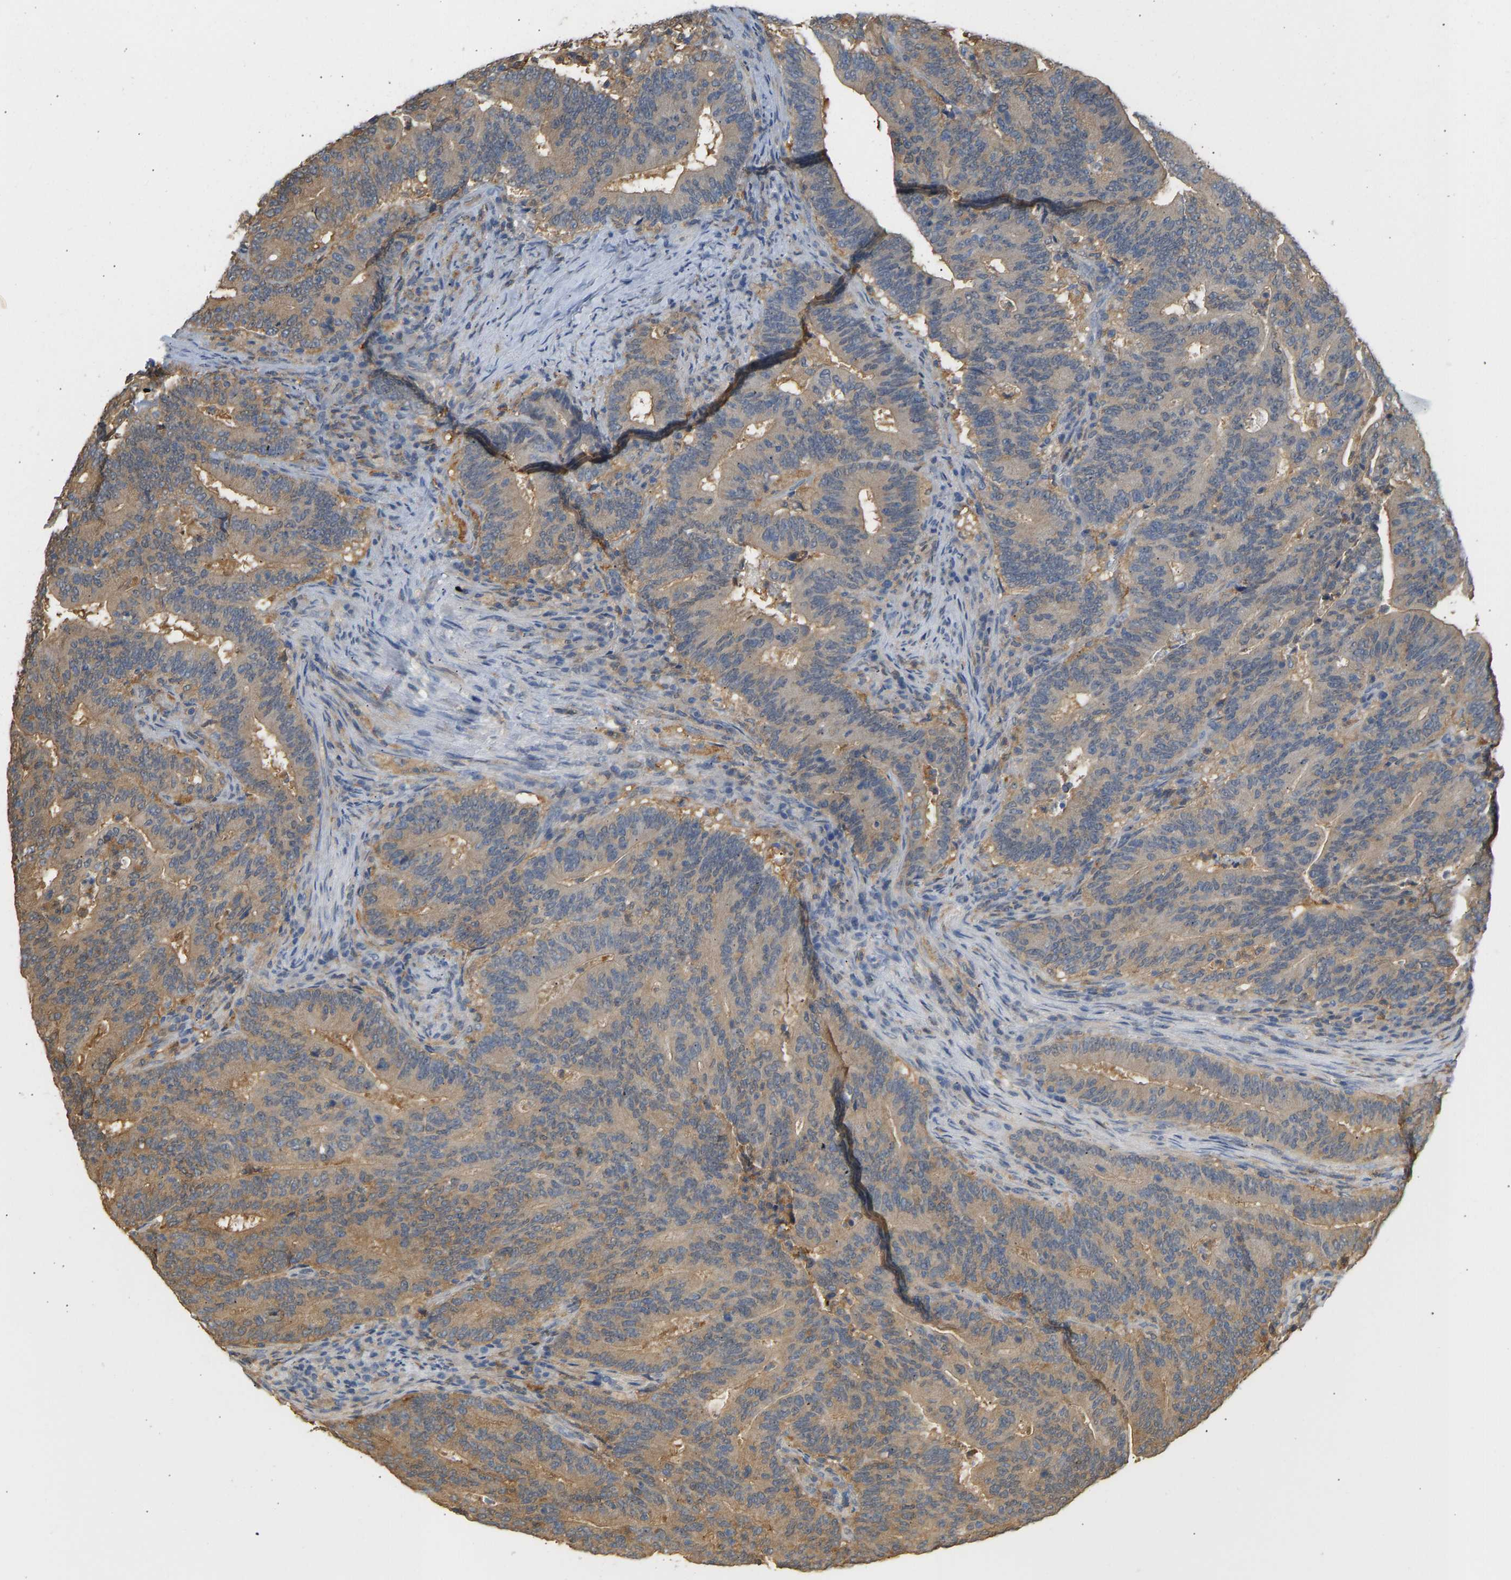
{"staining": {"intensity": "moderate", "quantity": ">75%", "location": "cytoplasmic/membranous"}, "tissue": "colorectal cancer", "cell_type": "Tumor cells", "image_type": "cancer", "snomed": [{"axis": "morphology", "description": "Adenocarcinoma, NOS"}, {"axis": "topography", "description": "Colon"}], "caption": "The immunohistochemical stain highlights moderate cytoplasmic/membranous expression in tumor cells of colorectal cancer (adenocarcinoma) tissue.", "gene": "ENO1", "patient": {"sex": "female", "age": 66}}